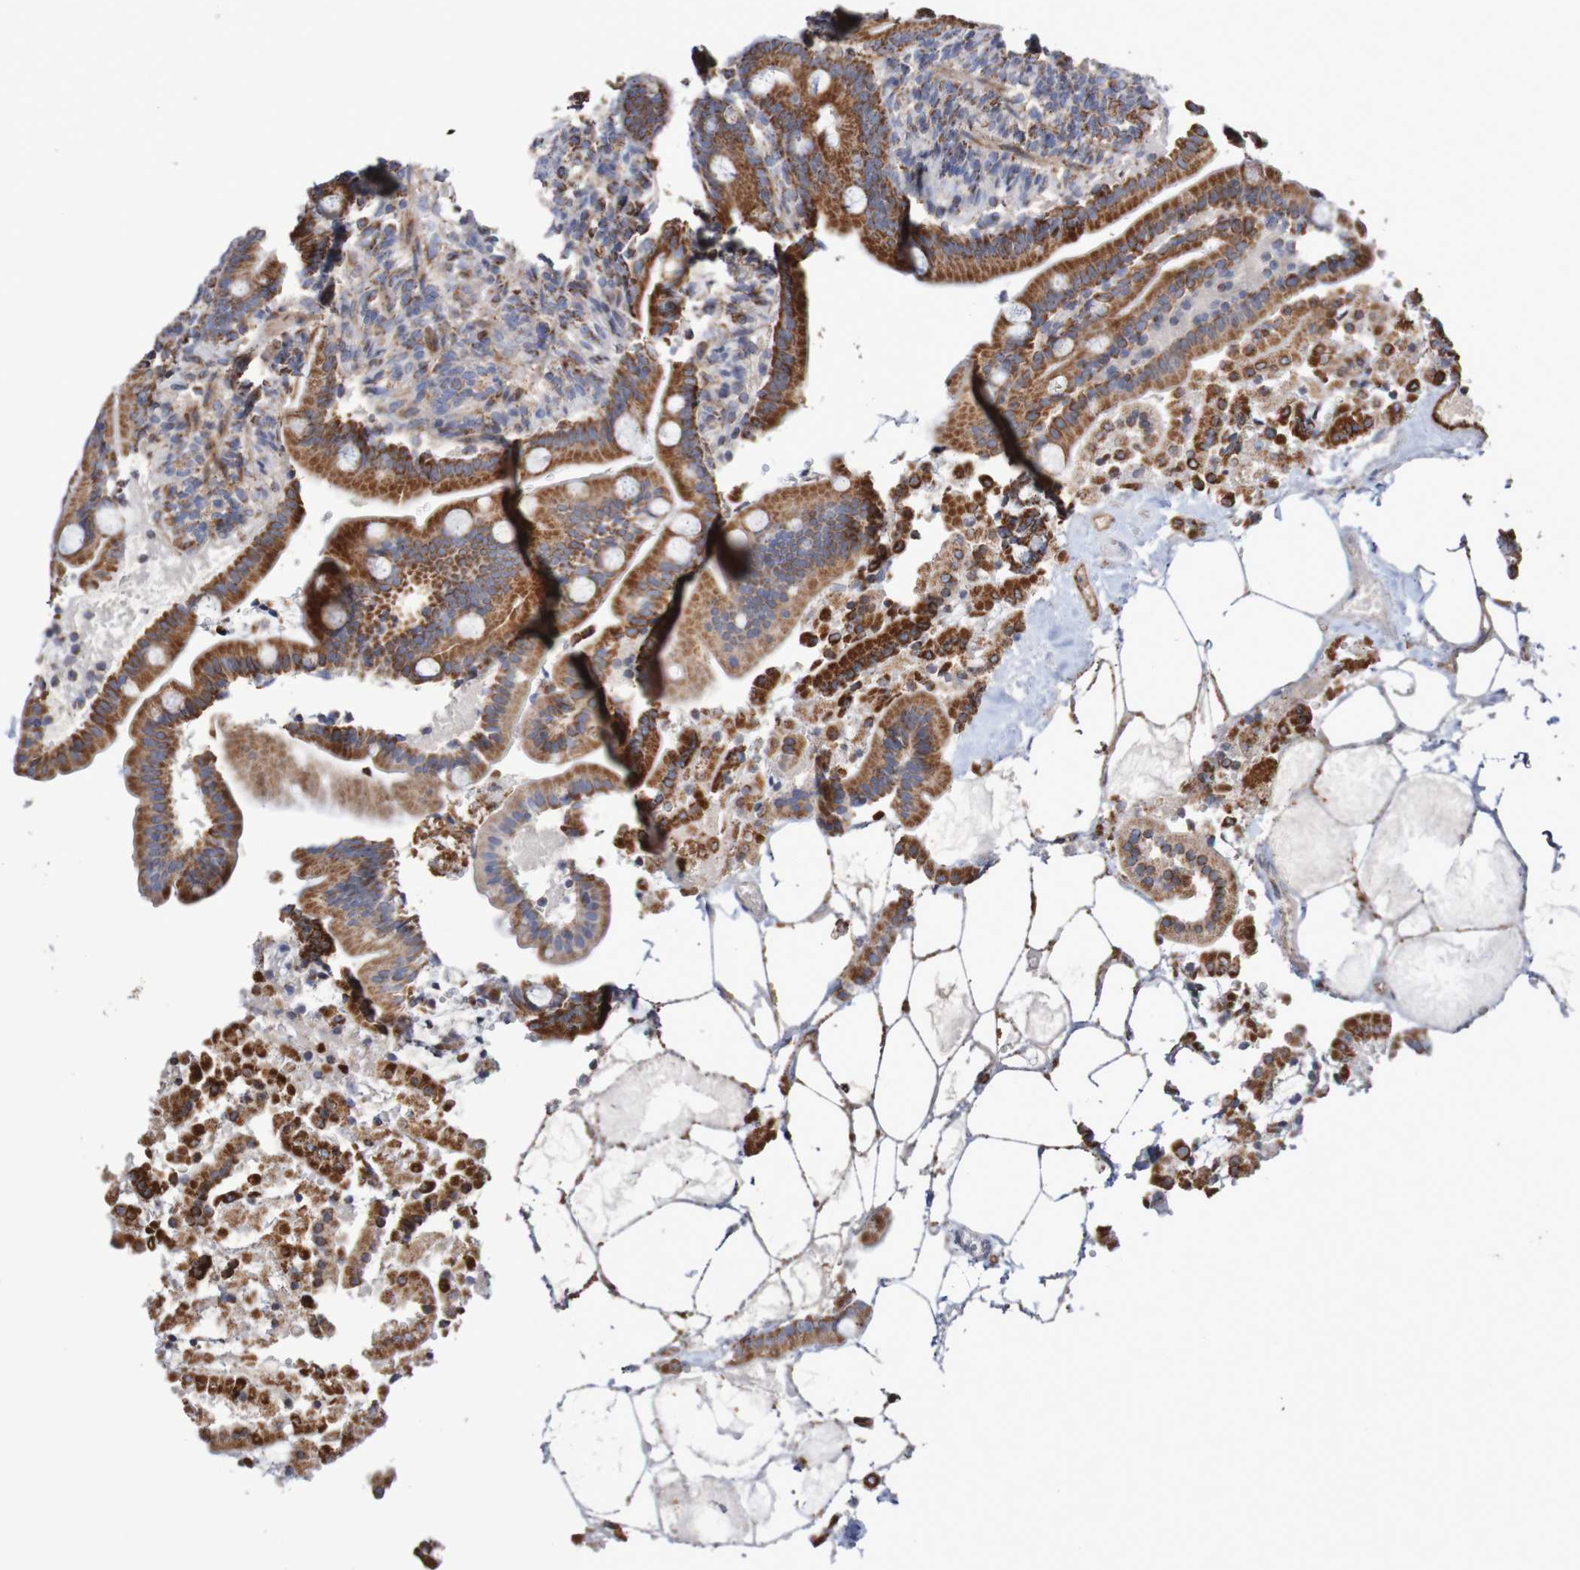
{"staining": {"intensity": "strong", "quantity": ">75%", "location": "cytoplasmic/membranous"}, "tissue": "duodenum", "cell_type": "Glandular cells", "image_type": "normal", "snomed": [{"axis": "morphology", "description": "Normal tissue, NOS"}, {"axis": "topography", "description": "Duodenum"}], "caption": "Glandular cells reveal high levels of strong cytoplasmic/membranous positivity in approximately >75% of cells in unremarkable human duodenum. Using DAB (brown) and hematoxylin (blue) stains, captured at high magnification using brightfield microscopy.", "gene": "MMEL1", "patient": {"sex": "male", "age": 54}}